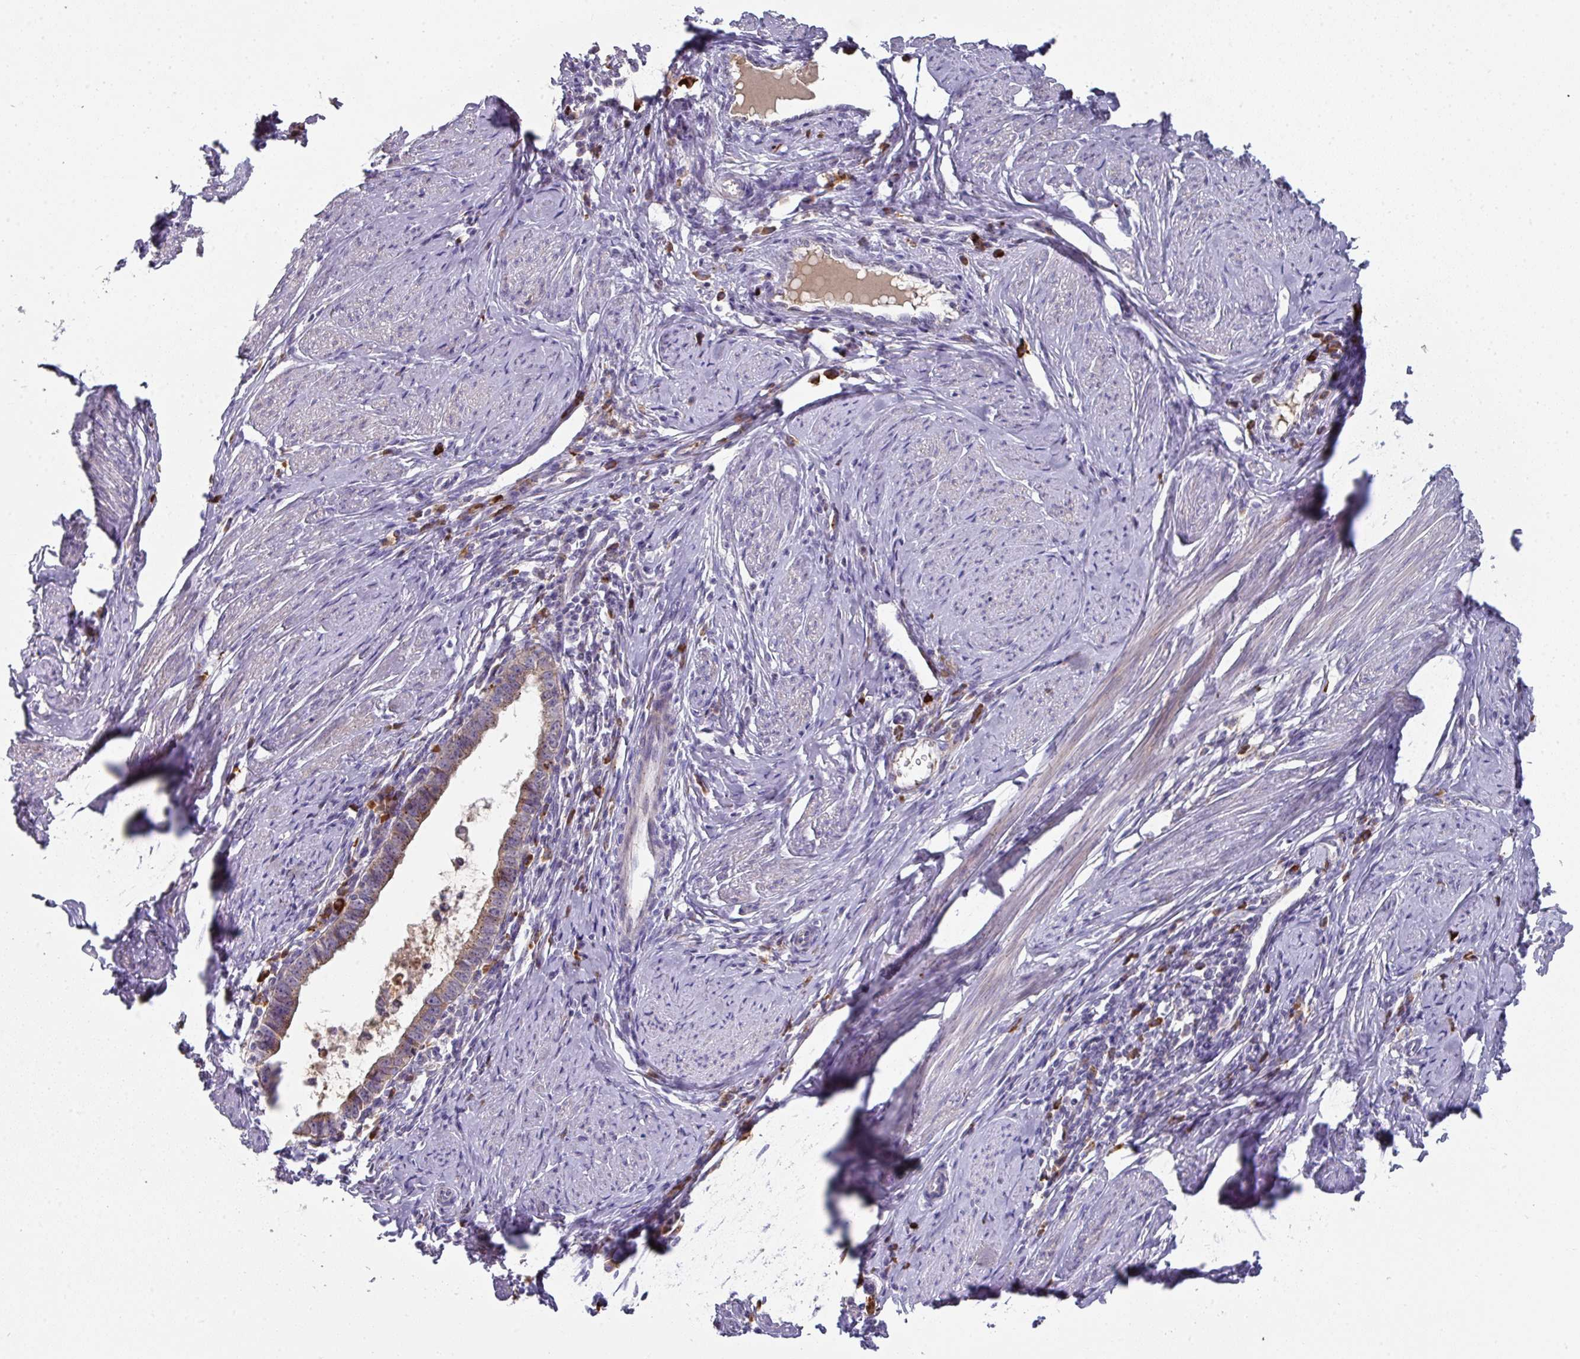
{"staining": {"intensity": "weak", "quantity": ">75%", "location": "cytoplasmic/membranous"}, "tissue": "cervical cancer", "cell_type": "Tumor cells", "image_type": "cancer", "snomed": [{"axis": "morphology", "description": "Adenocarcinoma, NOS"}, {"axis": "topography", "description": "Cervix"}], "caption": "A brown stain shows weak cytoplasmic/membranous expression of a protein in cervical cancer (adenocarcinoma) tumor cells.", "gene": "IL4R", "patient": {"sex": "female", "age": 36}}